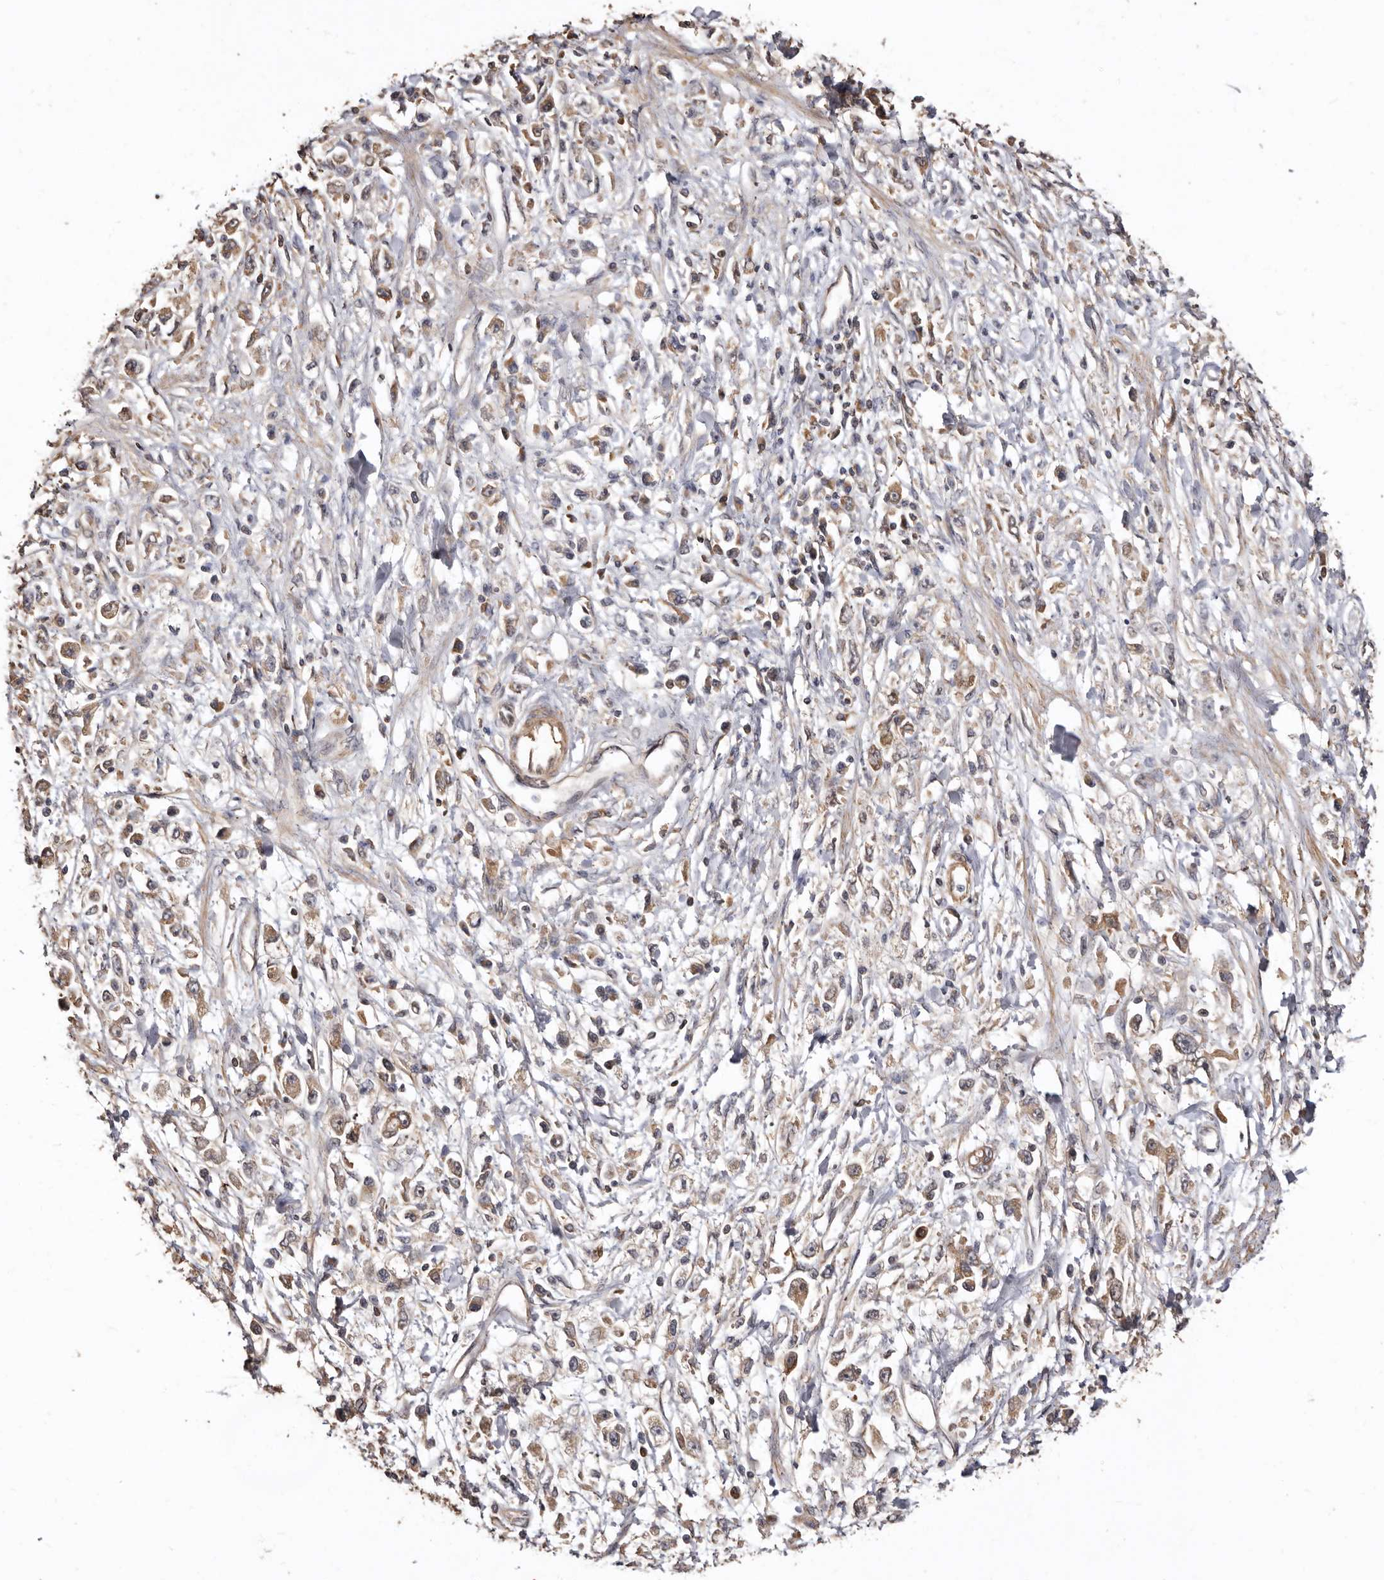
{"staining": {"intensity": "weak", "quantity": ">75%", "location": "cytoplasmic/membranous"}, "tissue": "stomach cancer", "cell_type": "Tumor cells", "image_type": "cancer", "snomed": [{"axis": "morphology", "description": "Adenocarcinoma, NOS"}, {"axis": "topography", "description": "Stomach"}], "caption": "Immunohistochemistry image of human adenocarcinoma (stomach) stained for a protein (brown), which displays low levels of weak cytoplasmic/membranous staining in about >75% of tumor cells.", "gene": "COQ8B", "patient": {"sex": "female", "age": 59}}